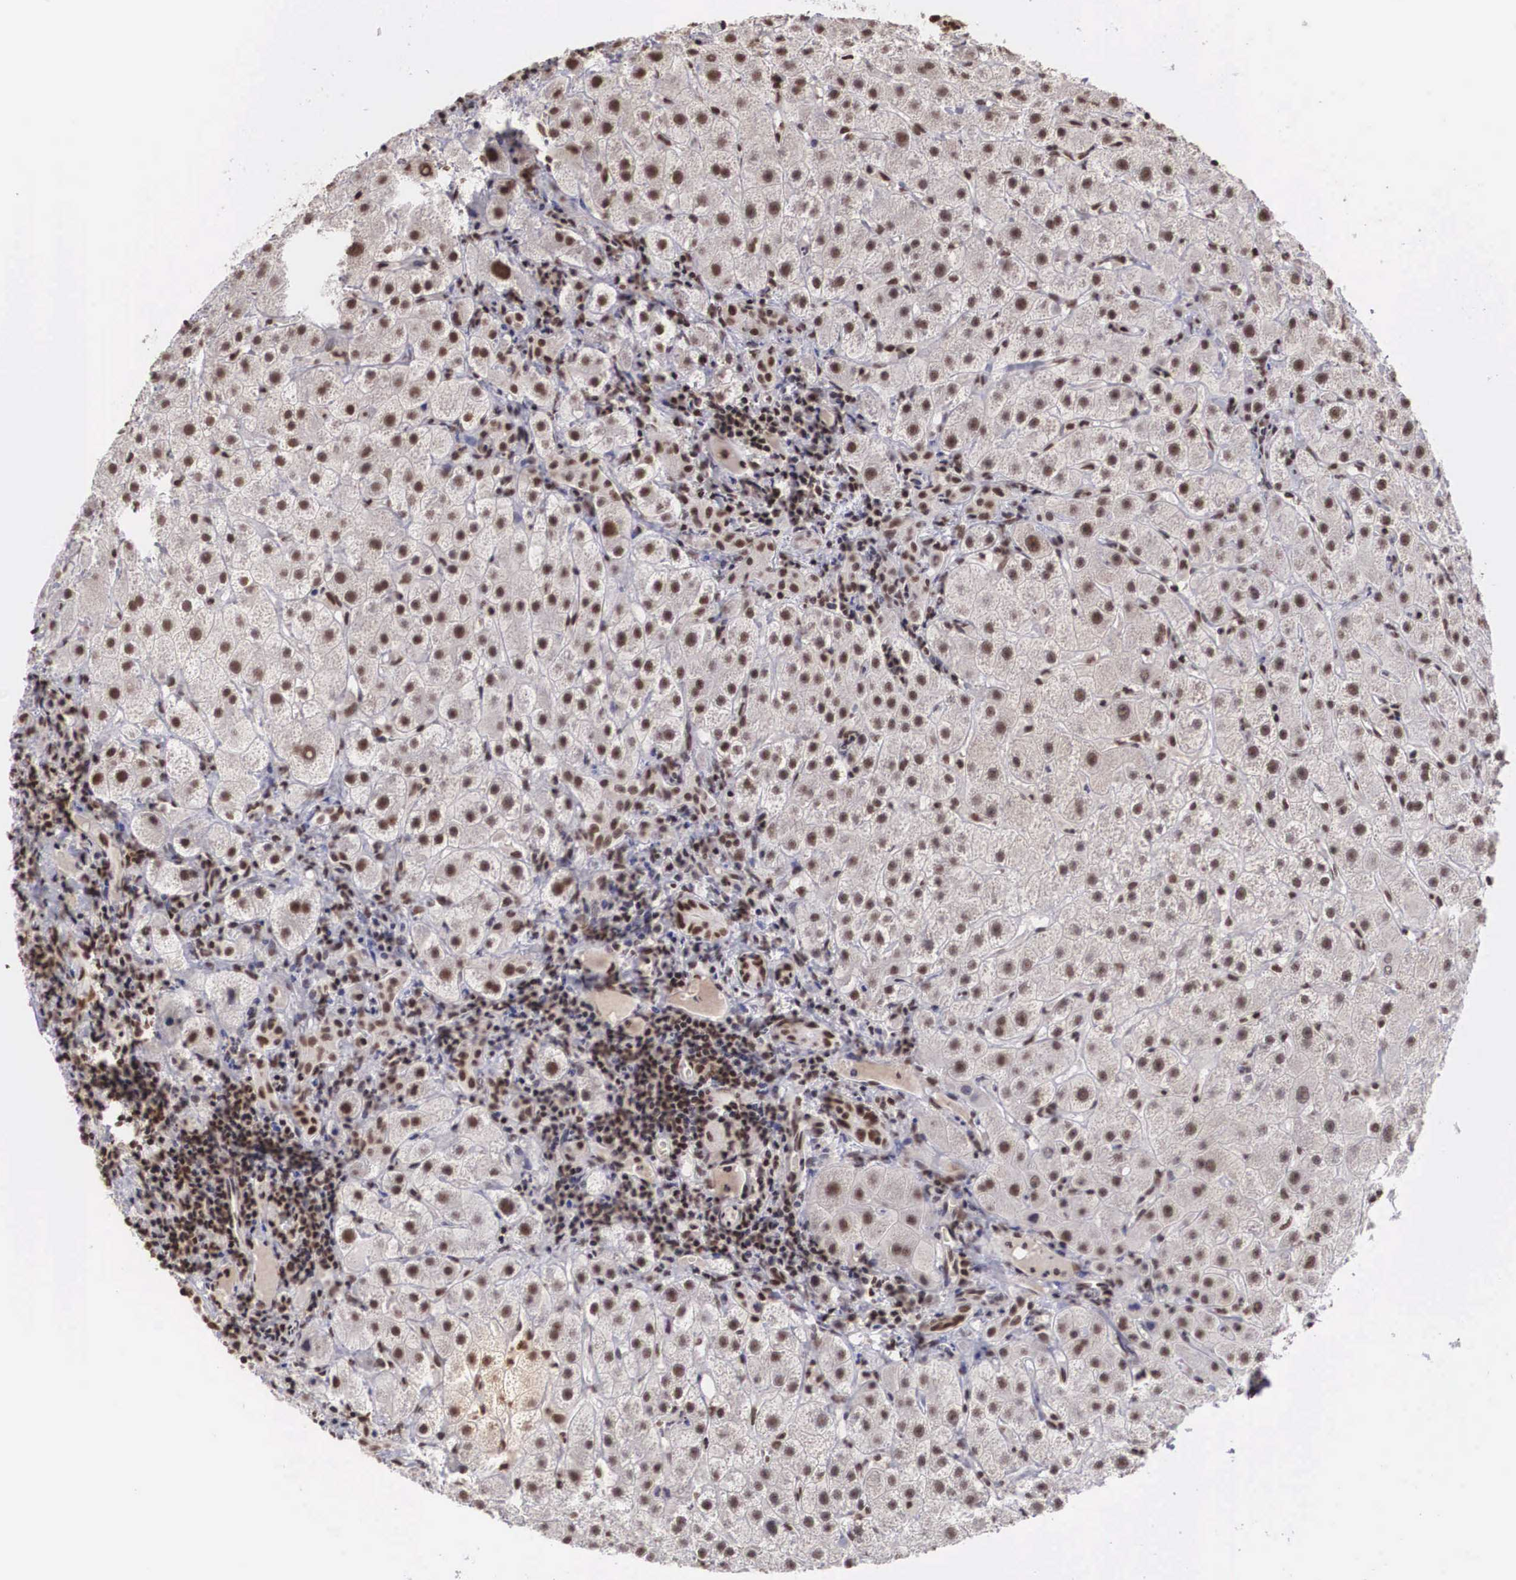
{"staining": {"intensity": "strong", "quantity": ">75%", "location": "nuclear"}, "tissue": "liver", "cell_type": "Cholangiocytes", "image_type": "normal", "snomed": [{"axis": "morphology", "description": "Normal tissue, NOS"}, {"axis": "topography", "description": "Liver"}], "caption": "Immunohistochemical staining of benign human liver exhibits >75% levels of strong nuclear protein staining in about >75% of cholangiocytes. Using DAB (3,3'-diaminobenzidine) (brown) and hematoxylin (blue) stains, captured at high magnification using brightfield microscopy.", "gene": "HTATSF1", "patient": {"sex": "female", "age": 79}}